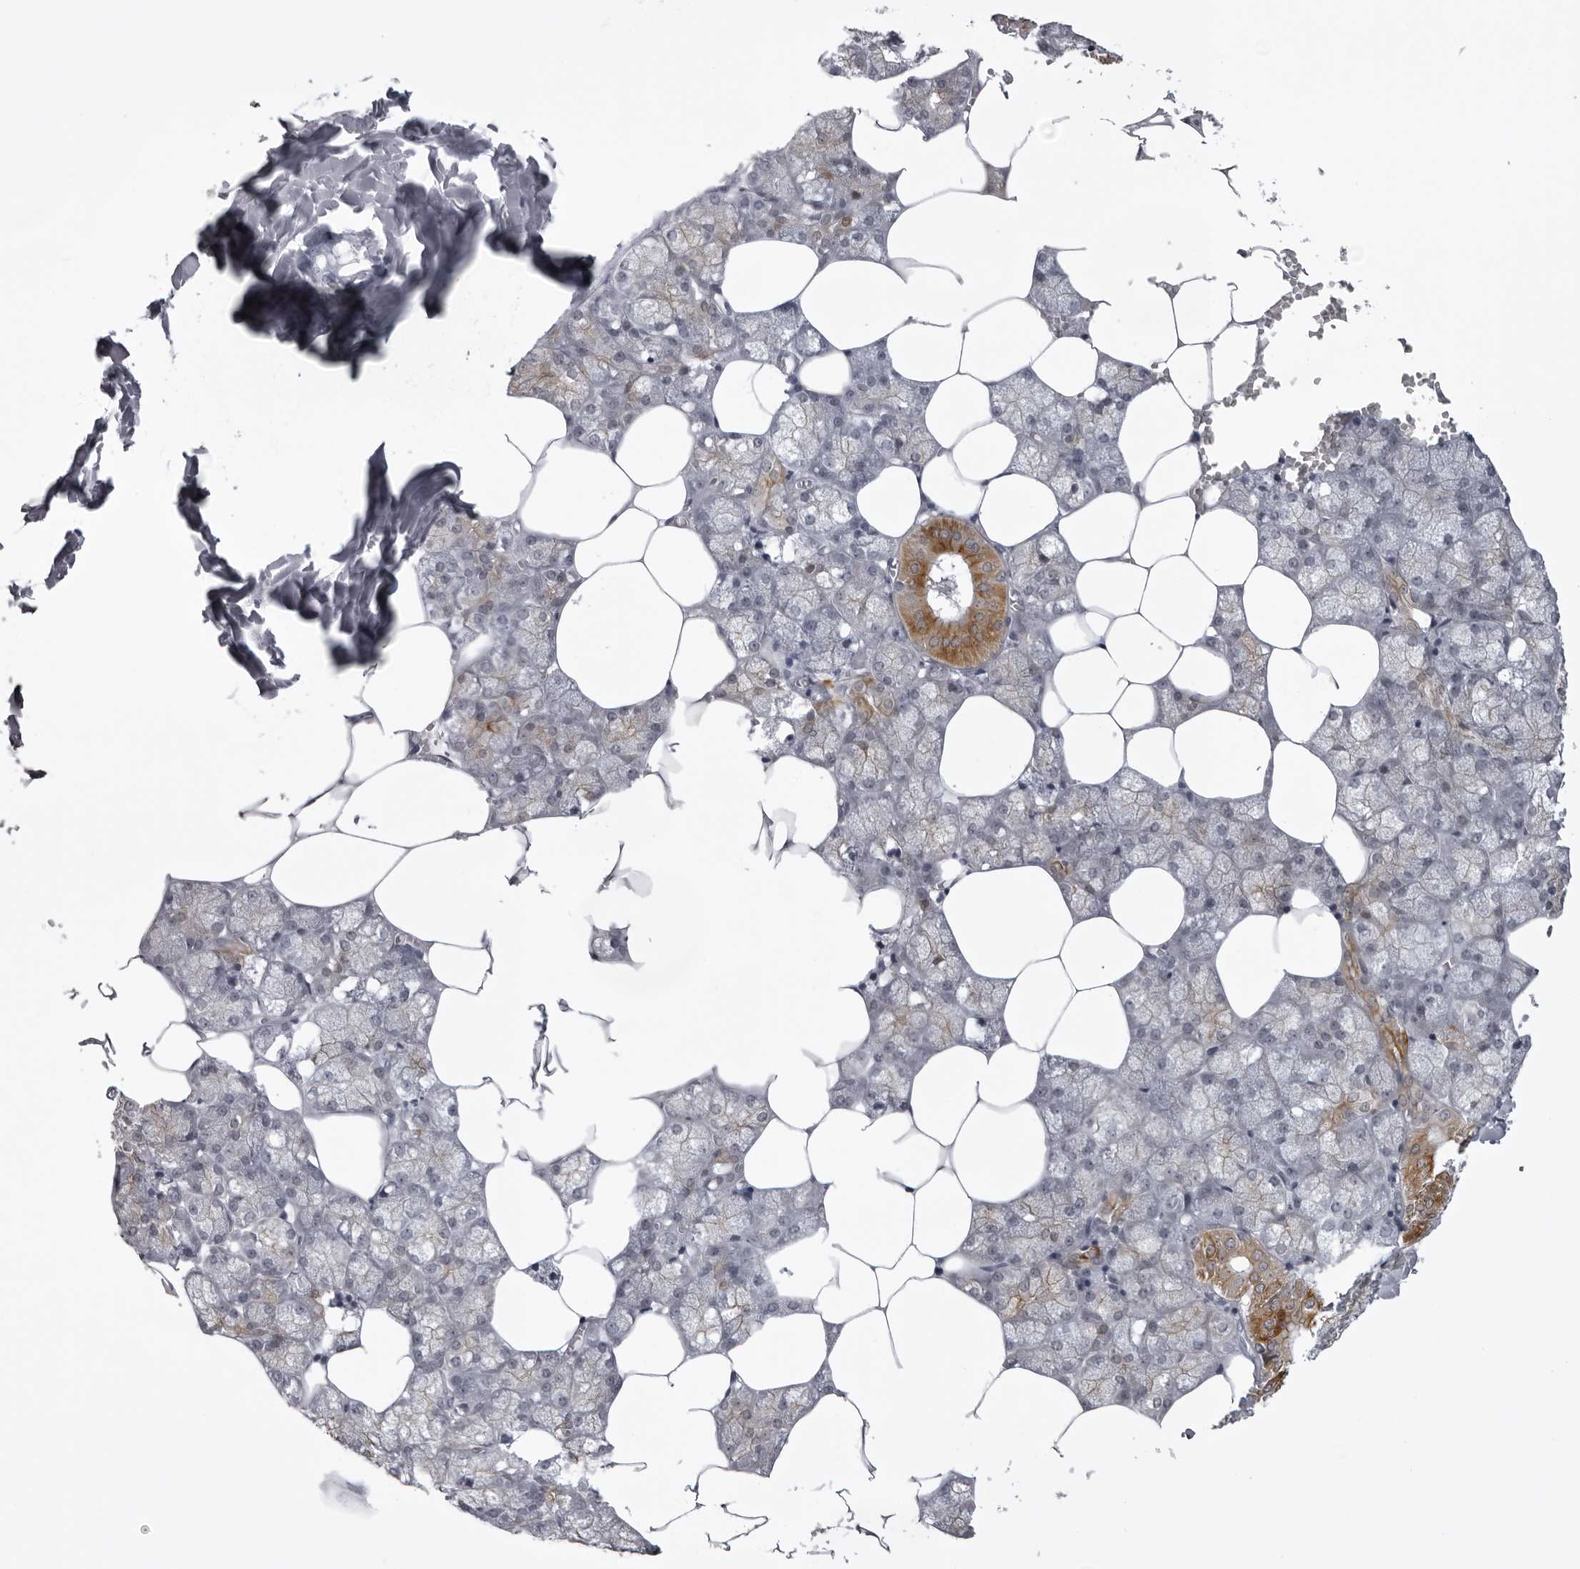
{"staining": {"intensity": "moderate", "quantity": "25%-75%", "location": "cytoplasmic/membranous"}, "tissue": "salivary gland", "cell_type": "Glandular cells", "image_type": "normal", "snomed": [{"axis": "morphology", "description": "Normal tissue, NOS"}, {"axis": "topography", "description": "Salivary gland"}], "caption": "Glandular cells show medium levels of moderate cytoplasmic/membranous staining in about 25%-75% of cells in normal human salivary gland. The protein of interest is shown in brown color, while the nuclei are stained blue.", "gene": "UROD", "patient": {"sex": "male", "age": 62}}